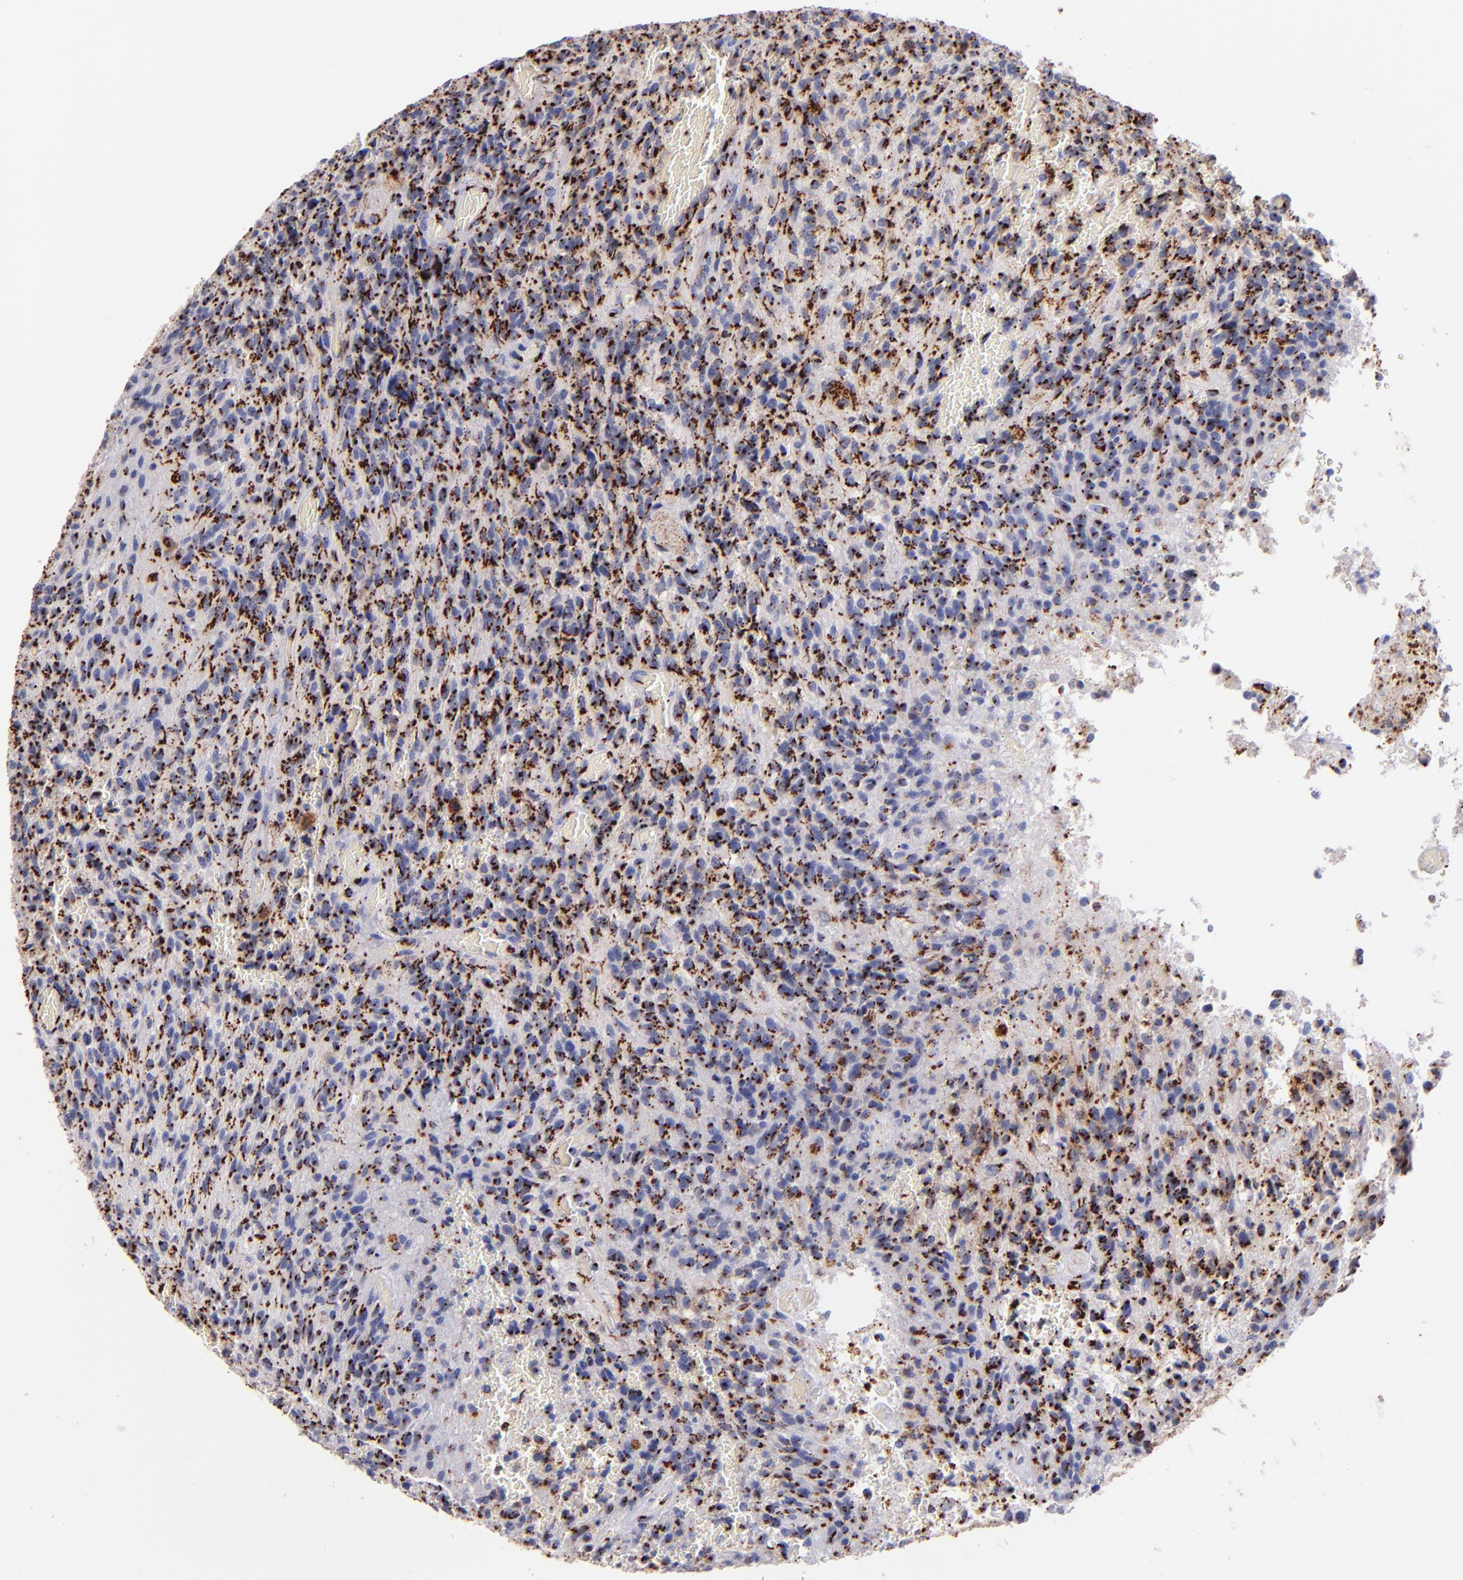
{"staining": {"intensity": "strong", "quantity": ">75%", "location": "cytoplasmic/membranous"}, "tissue": "glioma", "cell_type": "Tumor cells", "image_type": "cancer", "snomed": [{"axis": "morphology", "description": "Normal tissue, NOS"}, {"axis": "morphology", "description": "Glioma, malignant, High grade"}, {"axis": "topography", "description": "Cerebral cortex"}], "caption": "Brown immunohistochemical staining in glioma shows strong cytoplasmic/membranous positivity in approximately >75% of tumor cells.", "gene": "GOLIM4", "patient": {"sex": "male", "age": 56}}